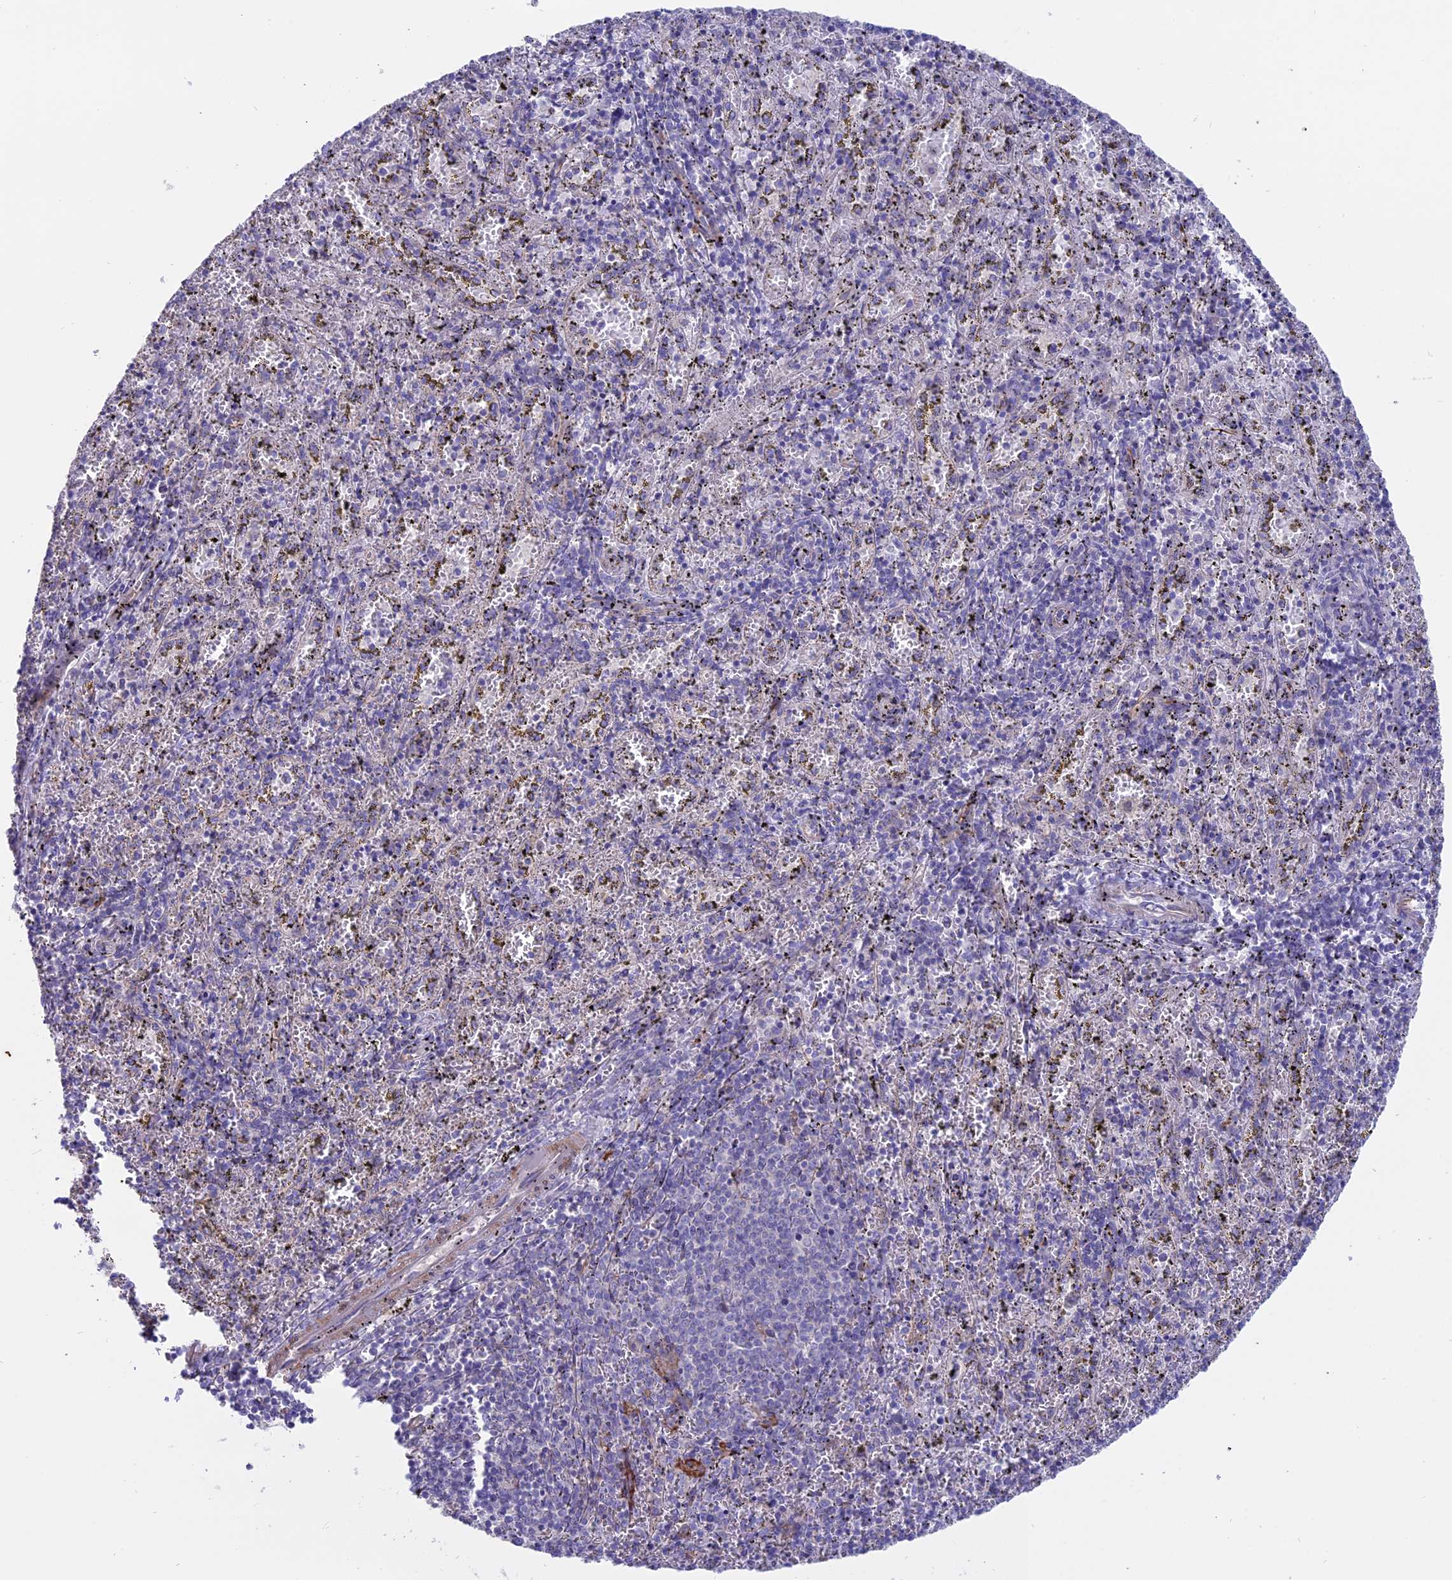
{"staining": {"intensity": "negative", "quantity": "none", "location": "none"}, "tissue": "spleen", "cell_type": "Cells in red pulp", "image_type": "normal", "snomed": [{"axis": "morphology", "description": "Normal tissue, NOS"}, {"axis": "topography", "description": "Spleen"}], "caption": "This micrograph is of benign spleen stained with immunohistochemistry (IHC) to label a protein in brown with the nuclei are counter-stained blue. There is no positivity in cells in red pulp. (Stains: DAB IHC with hematoxylin counter stain, Microscopy: brightfield microscopy at high magnification).", "gene": "MYO5B", "patient": {"sex": "male", "age": 11}}